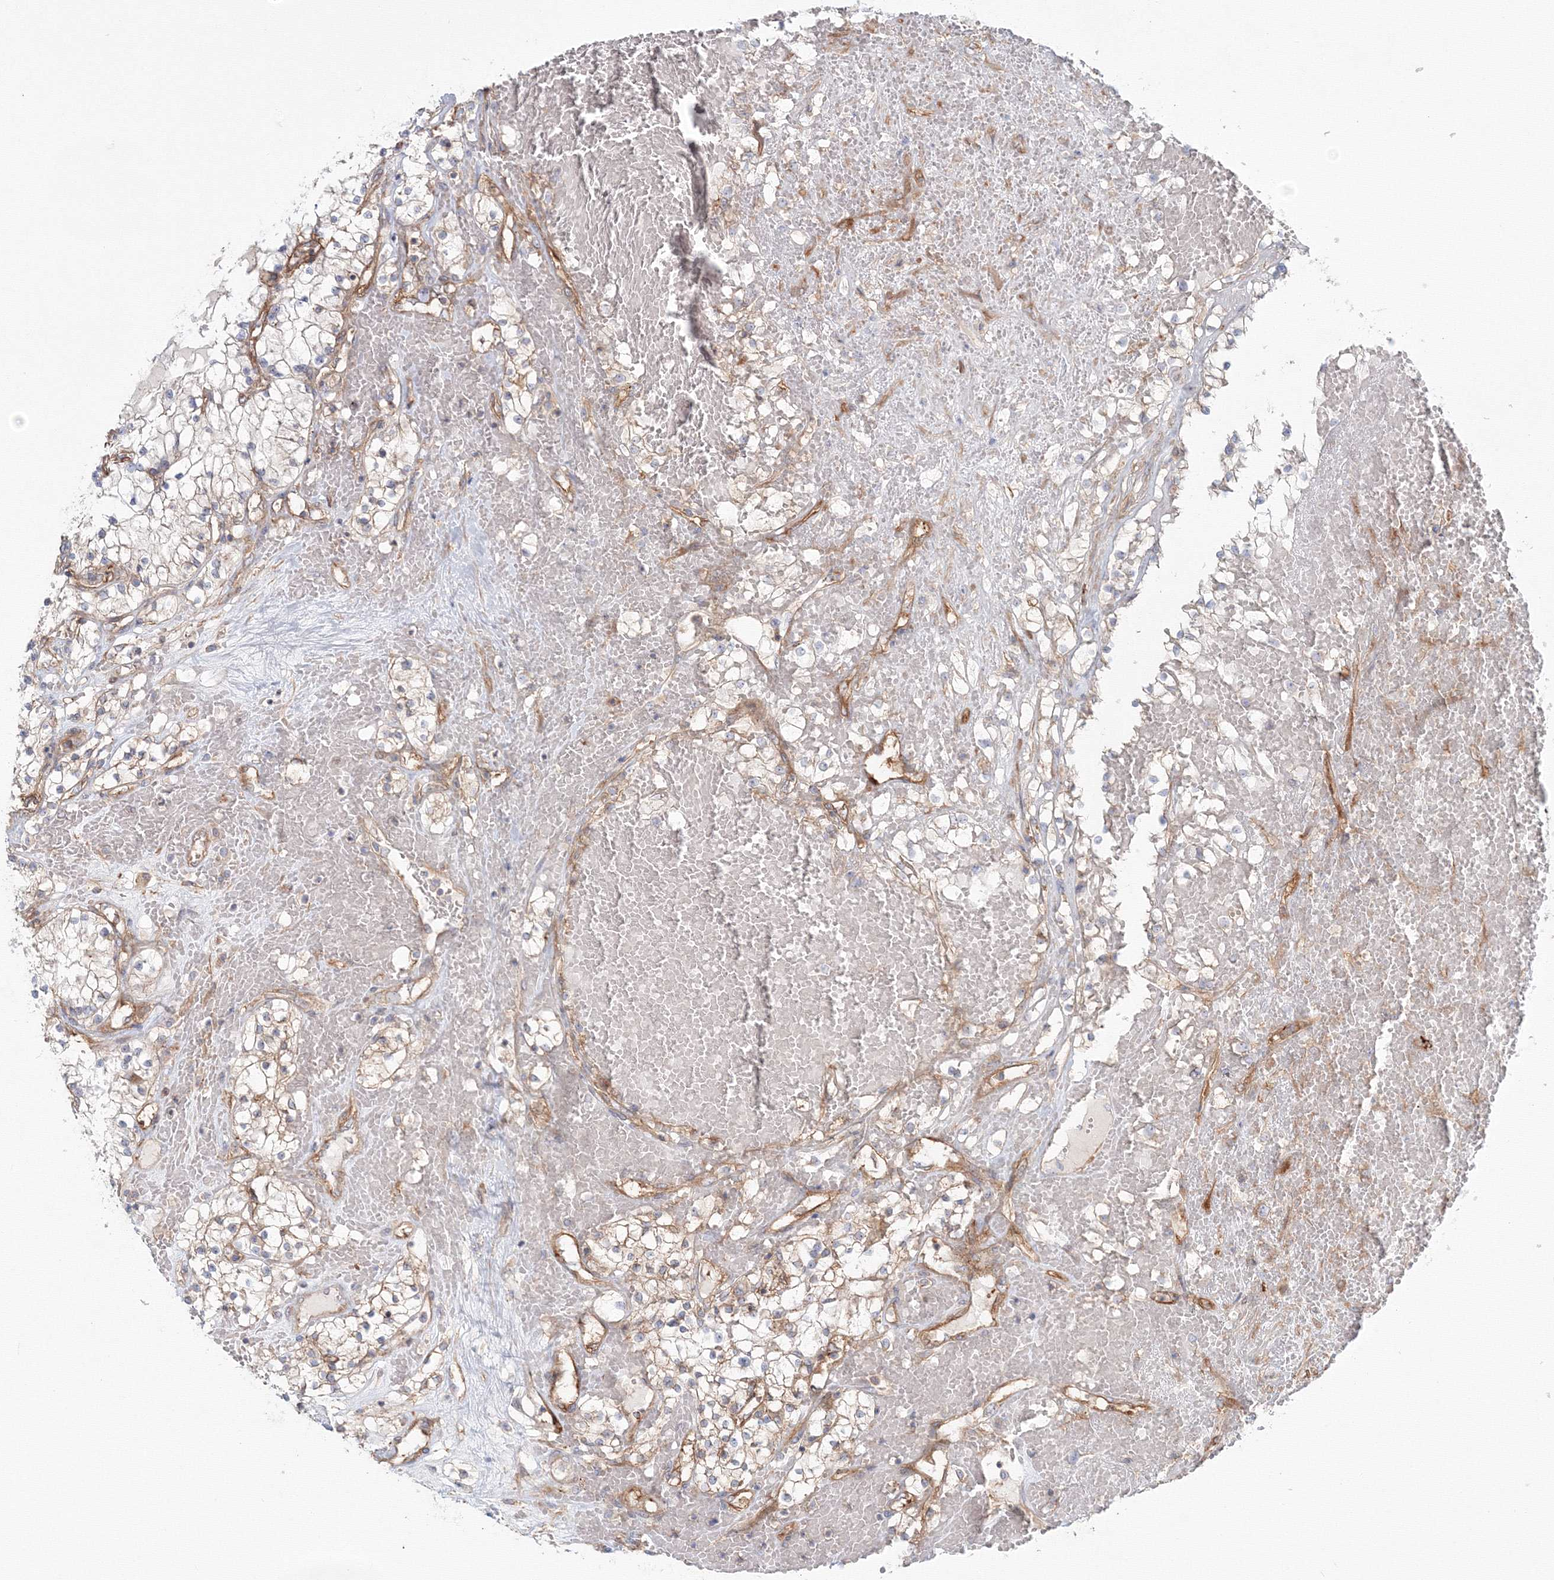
{"staining": {"intensity": "negative", "quantity": "none", "location": "none"}, "tissue": "renal cancer", "cell_type": "Tumor cells", "image_type": "cancer", "snomed": [{"axis": "morphology", "description": "Normal tissue, NOS"}, {"axis": "morphology", "description": "Adenocarcinoma, NOS"}, {"axis": "topography", "description": "Kidney"}], "caption": "A photomicrograph of human renal cancer is negative for staining in tumor cells. The staining was performed using DAB to visualize the protein expression in brown, while the nuclei were stained in blue with hematoxylin (Magnification: 20x).", "gene": "SH3PXD2A", "patient": {"sex": "male", "age": 68}}